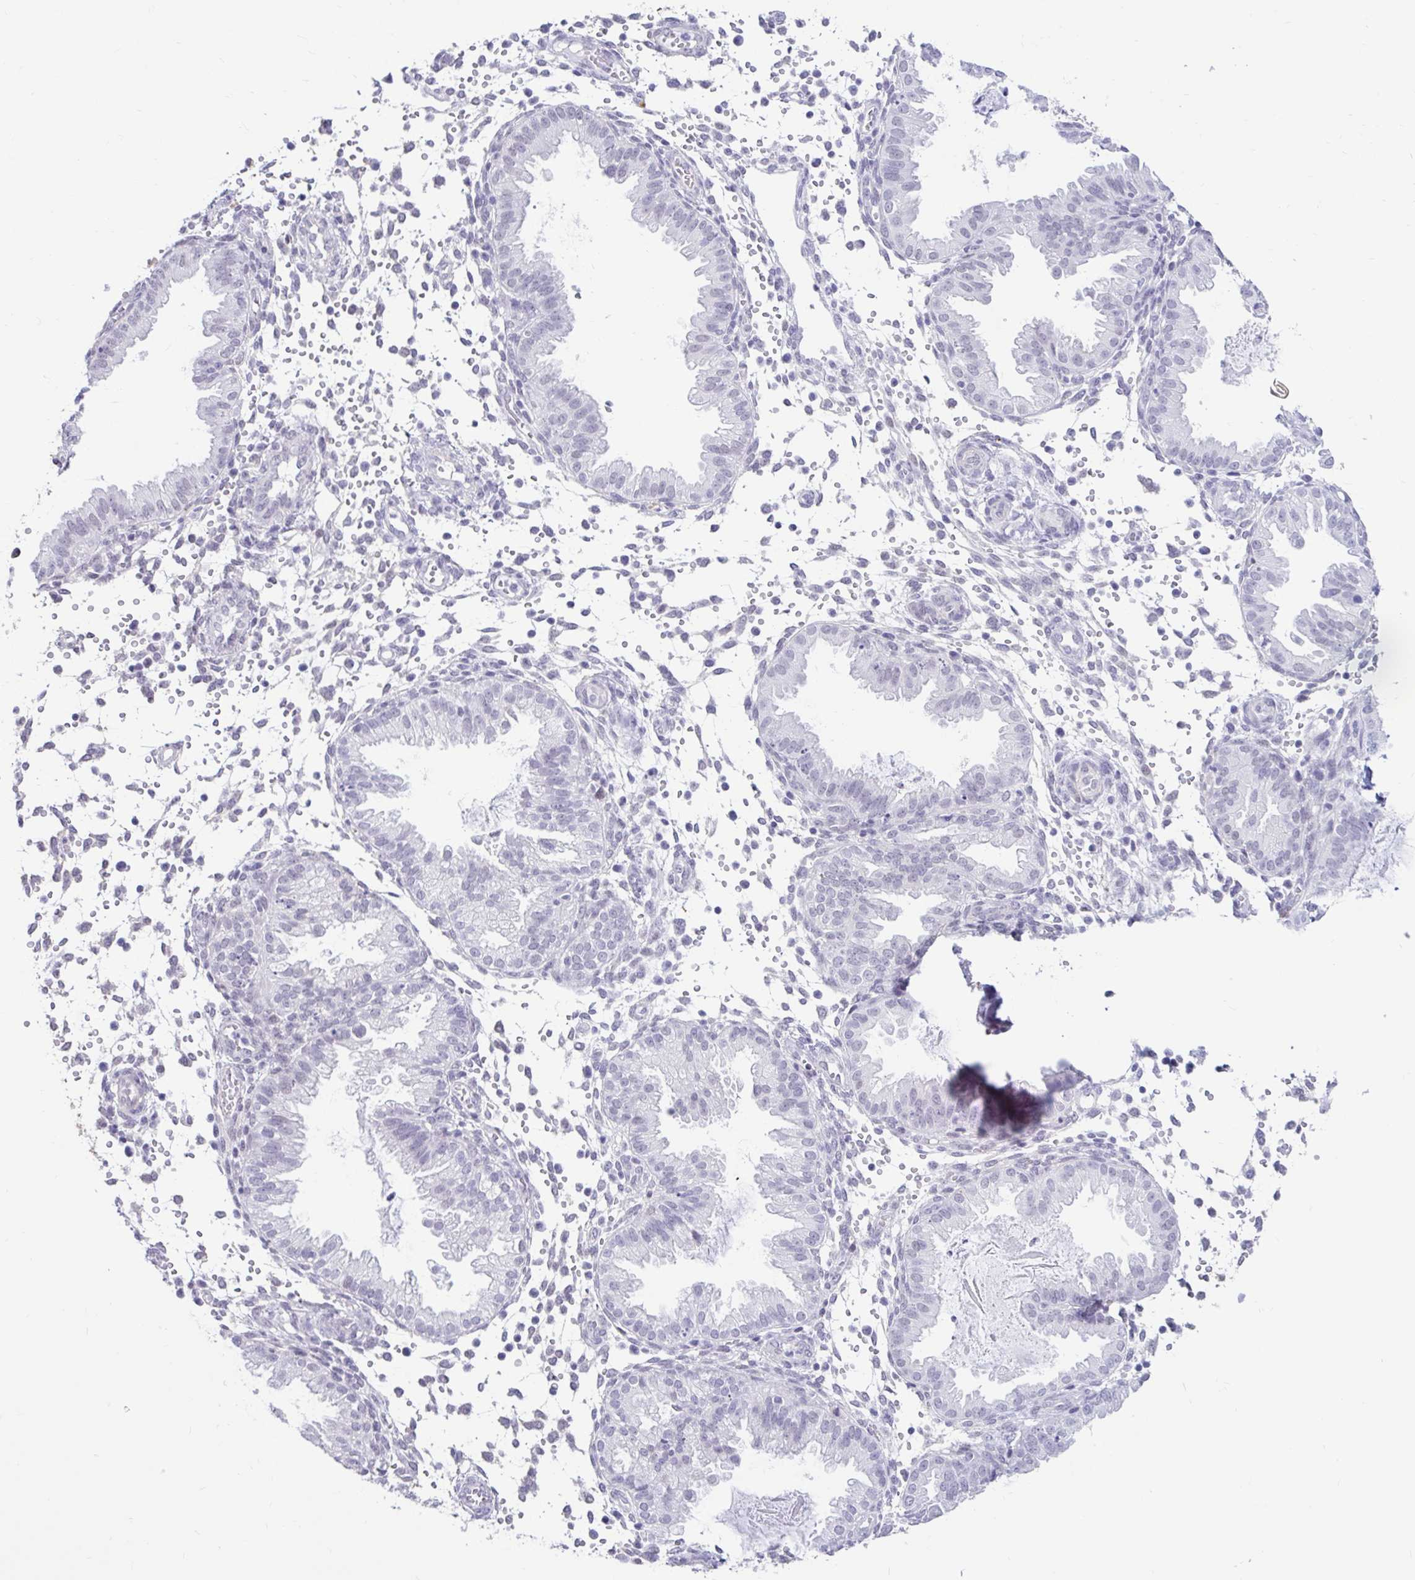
{"staining": {"intensity": "negative", "quantity": "none", "location": "none"}, "tissue": "endometrium", "cell_type": "Cells in endometrial stroma", "image_type": "normal", "snomed": [{"axis": "morphology", "description": "Normal tissue, NOS"}, {"axis": "topography", "description": "Endometrium"}], "caption": "Immunohistochemistry (IHC) histopathology image of normal endometrium: human endometrium stained with DAB (3,3'-diaminobenzidine) displays no significant protein positivity in cells in endometrial stroma.", "gene": "DCAF17", "patient": {"sex": "female", "age": 33}}